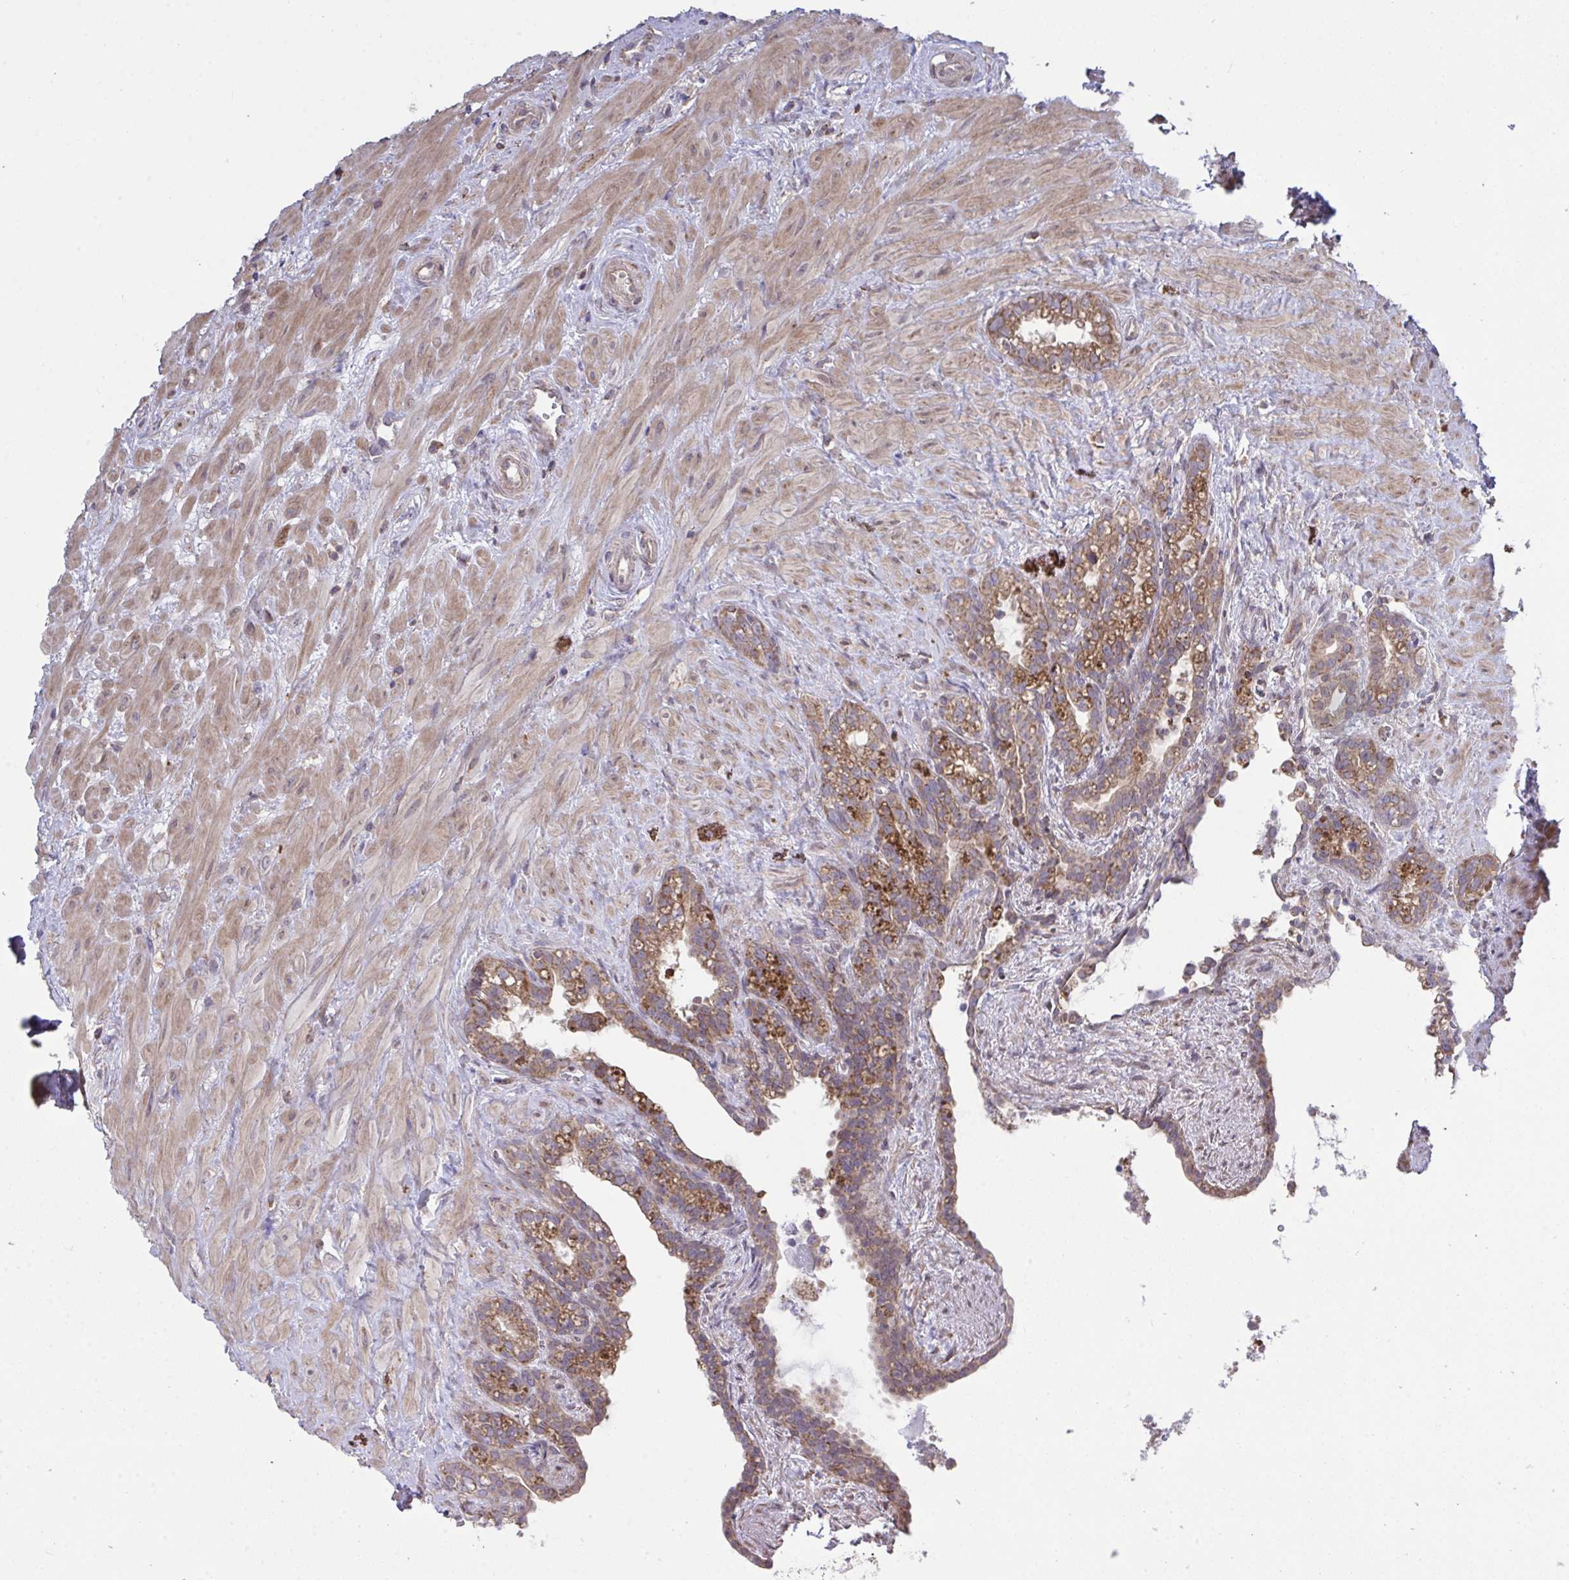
{"staining": {"intensity": "moderate", "quantity": ">75%", "location": "cytoplasmic/membranous"}, "tissue": "seminal vesicle", "cell_type": "Glandular cells", "image_type": "normal", "snomed": [{"axis": "morphology", "description": "Normal tissue, NOS"}, {"axis": "topography", "description": "Seminal veicle"}], "caption": "Human seminal vesicle stained for a protein (brown) shows moderate cytoplasmic/membranous positive staining in approximately >75% of glandular cells.", "gene": "PPM1H", "patient": {"sex": "male", "age": 76}}